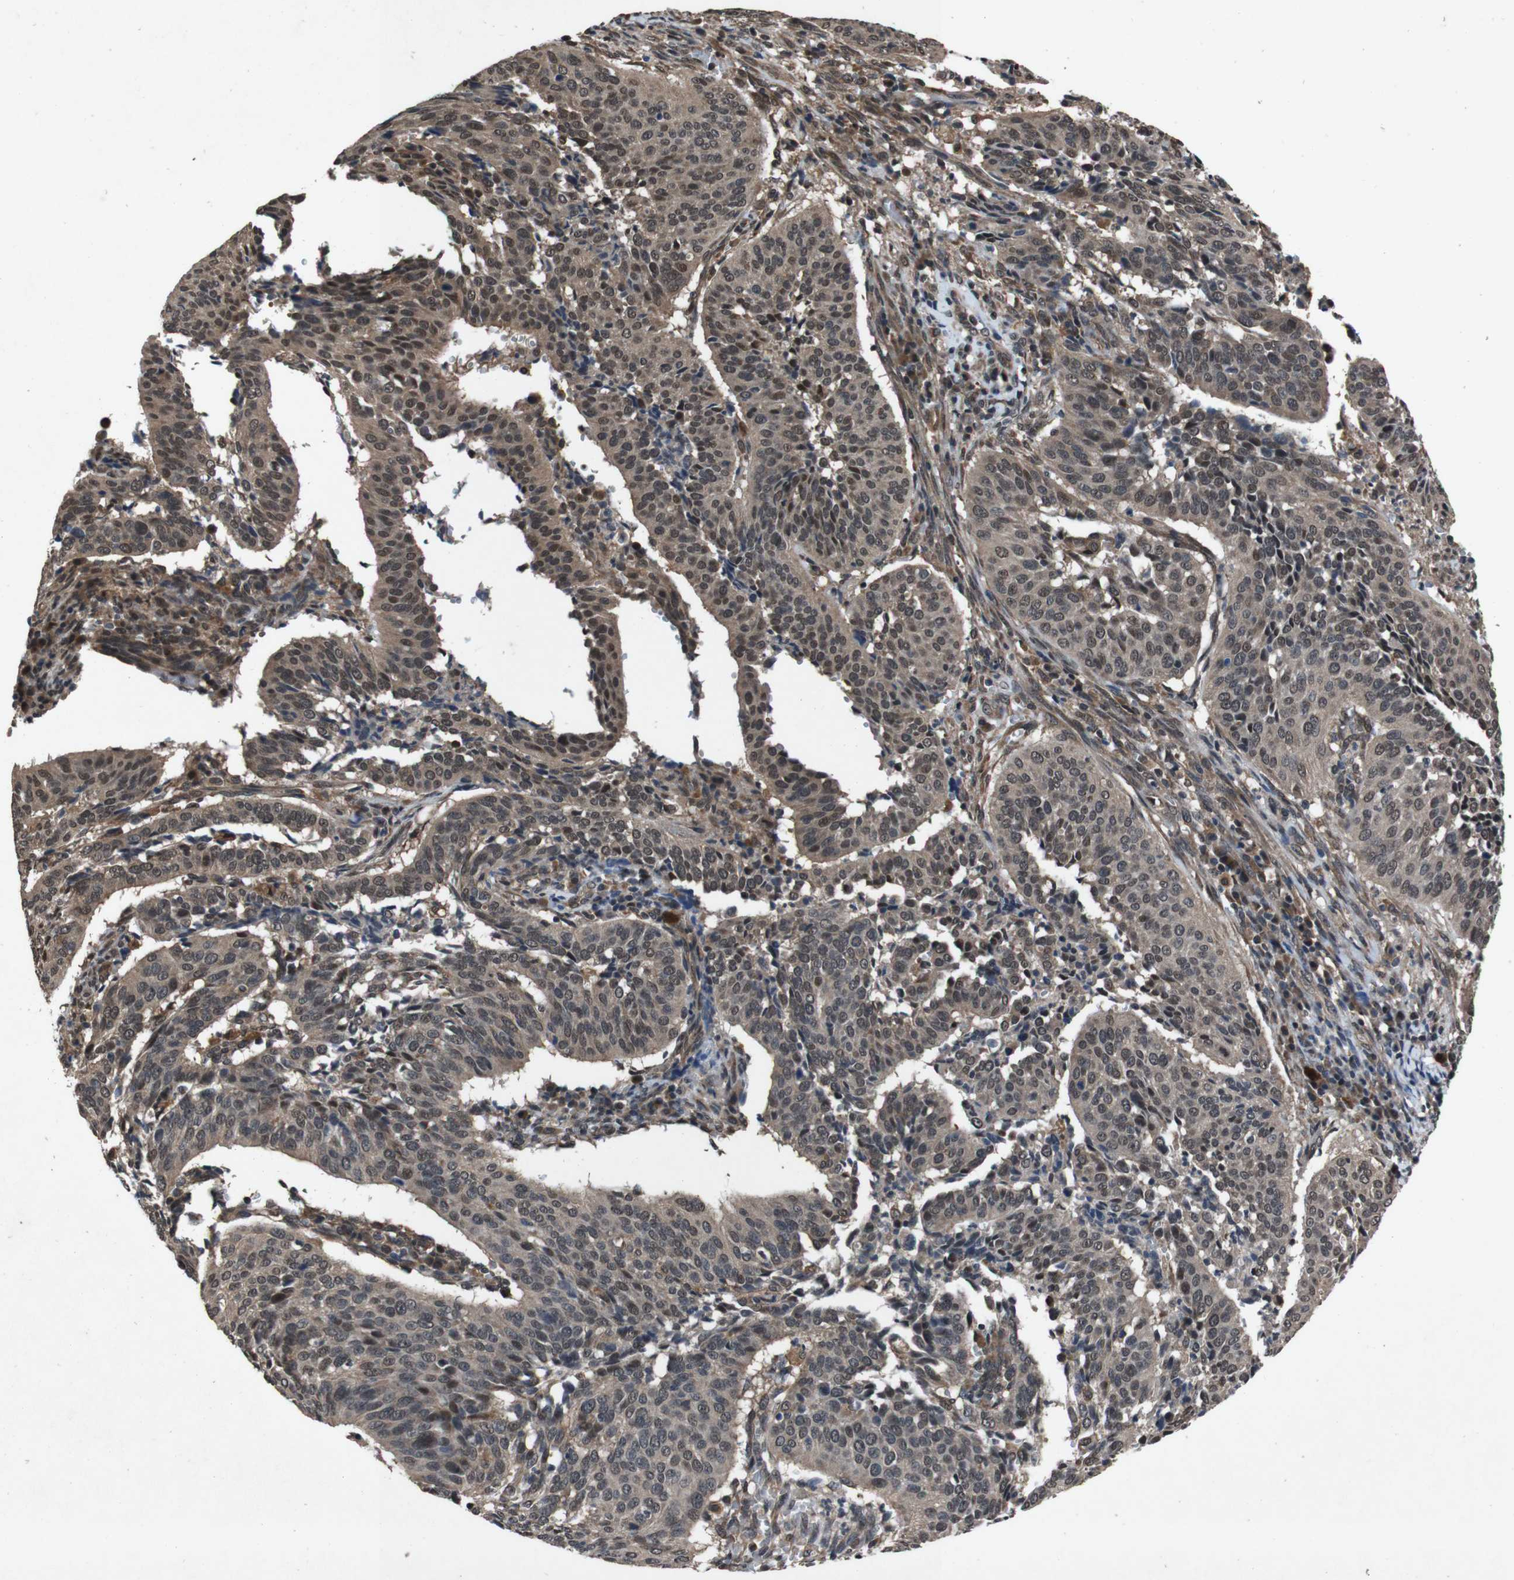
{"staining": {"intensity": "moderate", "quantity": ">75%", "location": "cytoplasmic/membranous,nuclear"}, "tissue": "cervical cancer", "cell_type": "Tumor cells", "image_type": "cancer", "snomed": [{"axis": "morphology", "description": "Normal tissue, NOS"}, {"axis": "morphology", "description": "Squamous cell carcinoma, NOS"}, {"axis": "topography", "description": "Cervix"}], "caption": "Immunohistochemistry (IHC) of human cervical squamous cell carcinoma displays medium levels of moderate cytoplasmic/membranous and nuclear positivity in about >75% of tumor cells.", "gene": "SOCS1", "patient": {"sex": "female", "age": 39}}